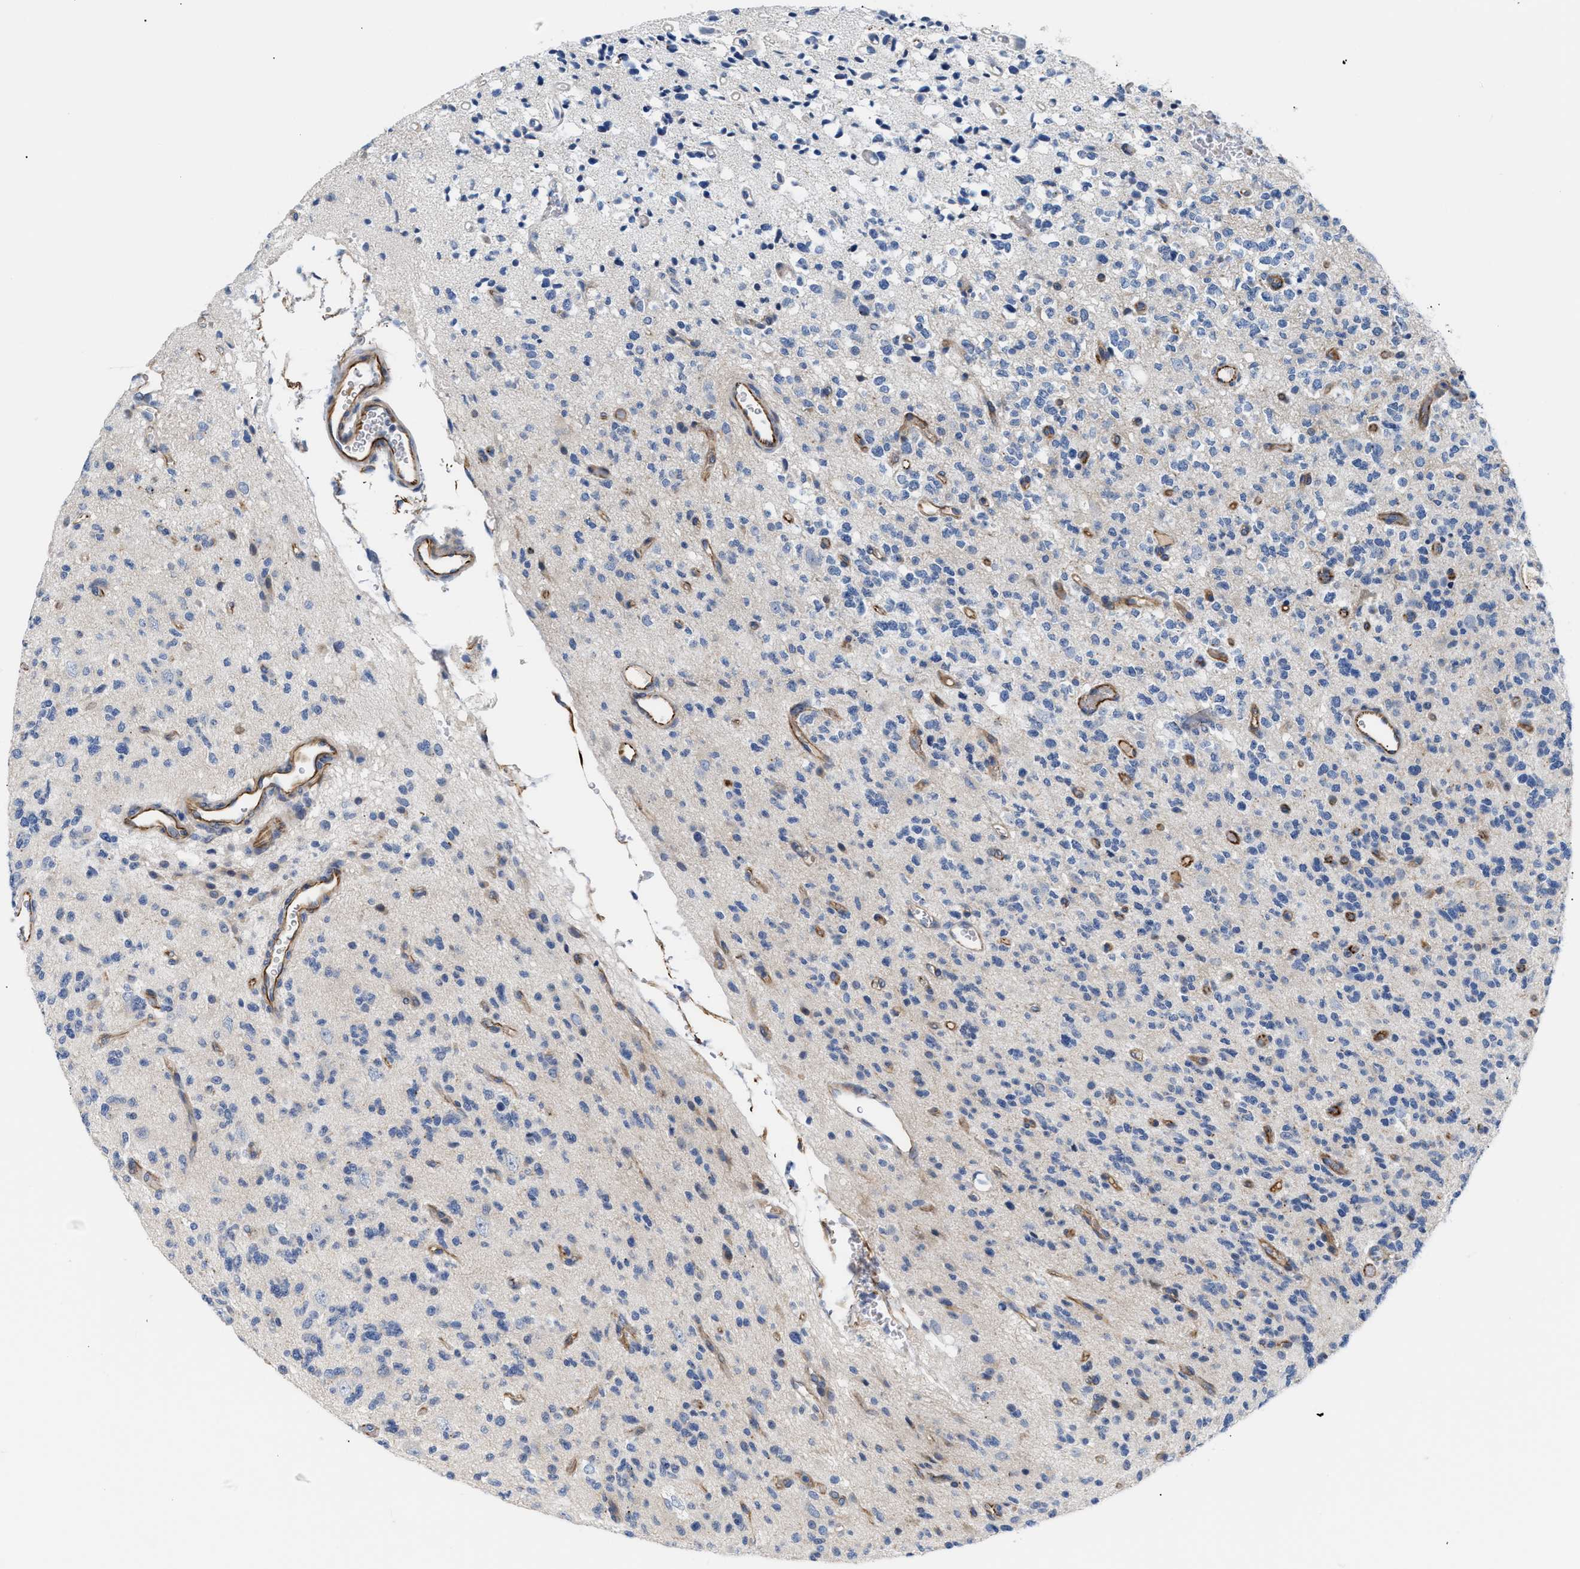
{"staining": {"intensity": "negative", "quantity": "none", "location": "none"}, "tissue": "glioma", "cell_type": "Tumor cells", "image_type": "cancer", "snomed": [{"axis": "morphology", "description": "Glioma, malignant, Low grade"}, {"axis": "topography", "description": "Brain"}], "caption": "Immunohistochemistry photomicrograph of neoplastic tissue: human glioma stained with DAB (3,3'-diaminobenzidine) displays no significant protein expression in tumor cells. The staining is performed using DAB (3,3'-diaminobenzidine) brown chromogen with nuclei counter-stained in using hematoxylin.", "gene": "TFPI", "patient": {"sex": "male", "age": 38}}